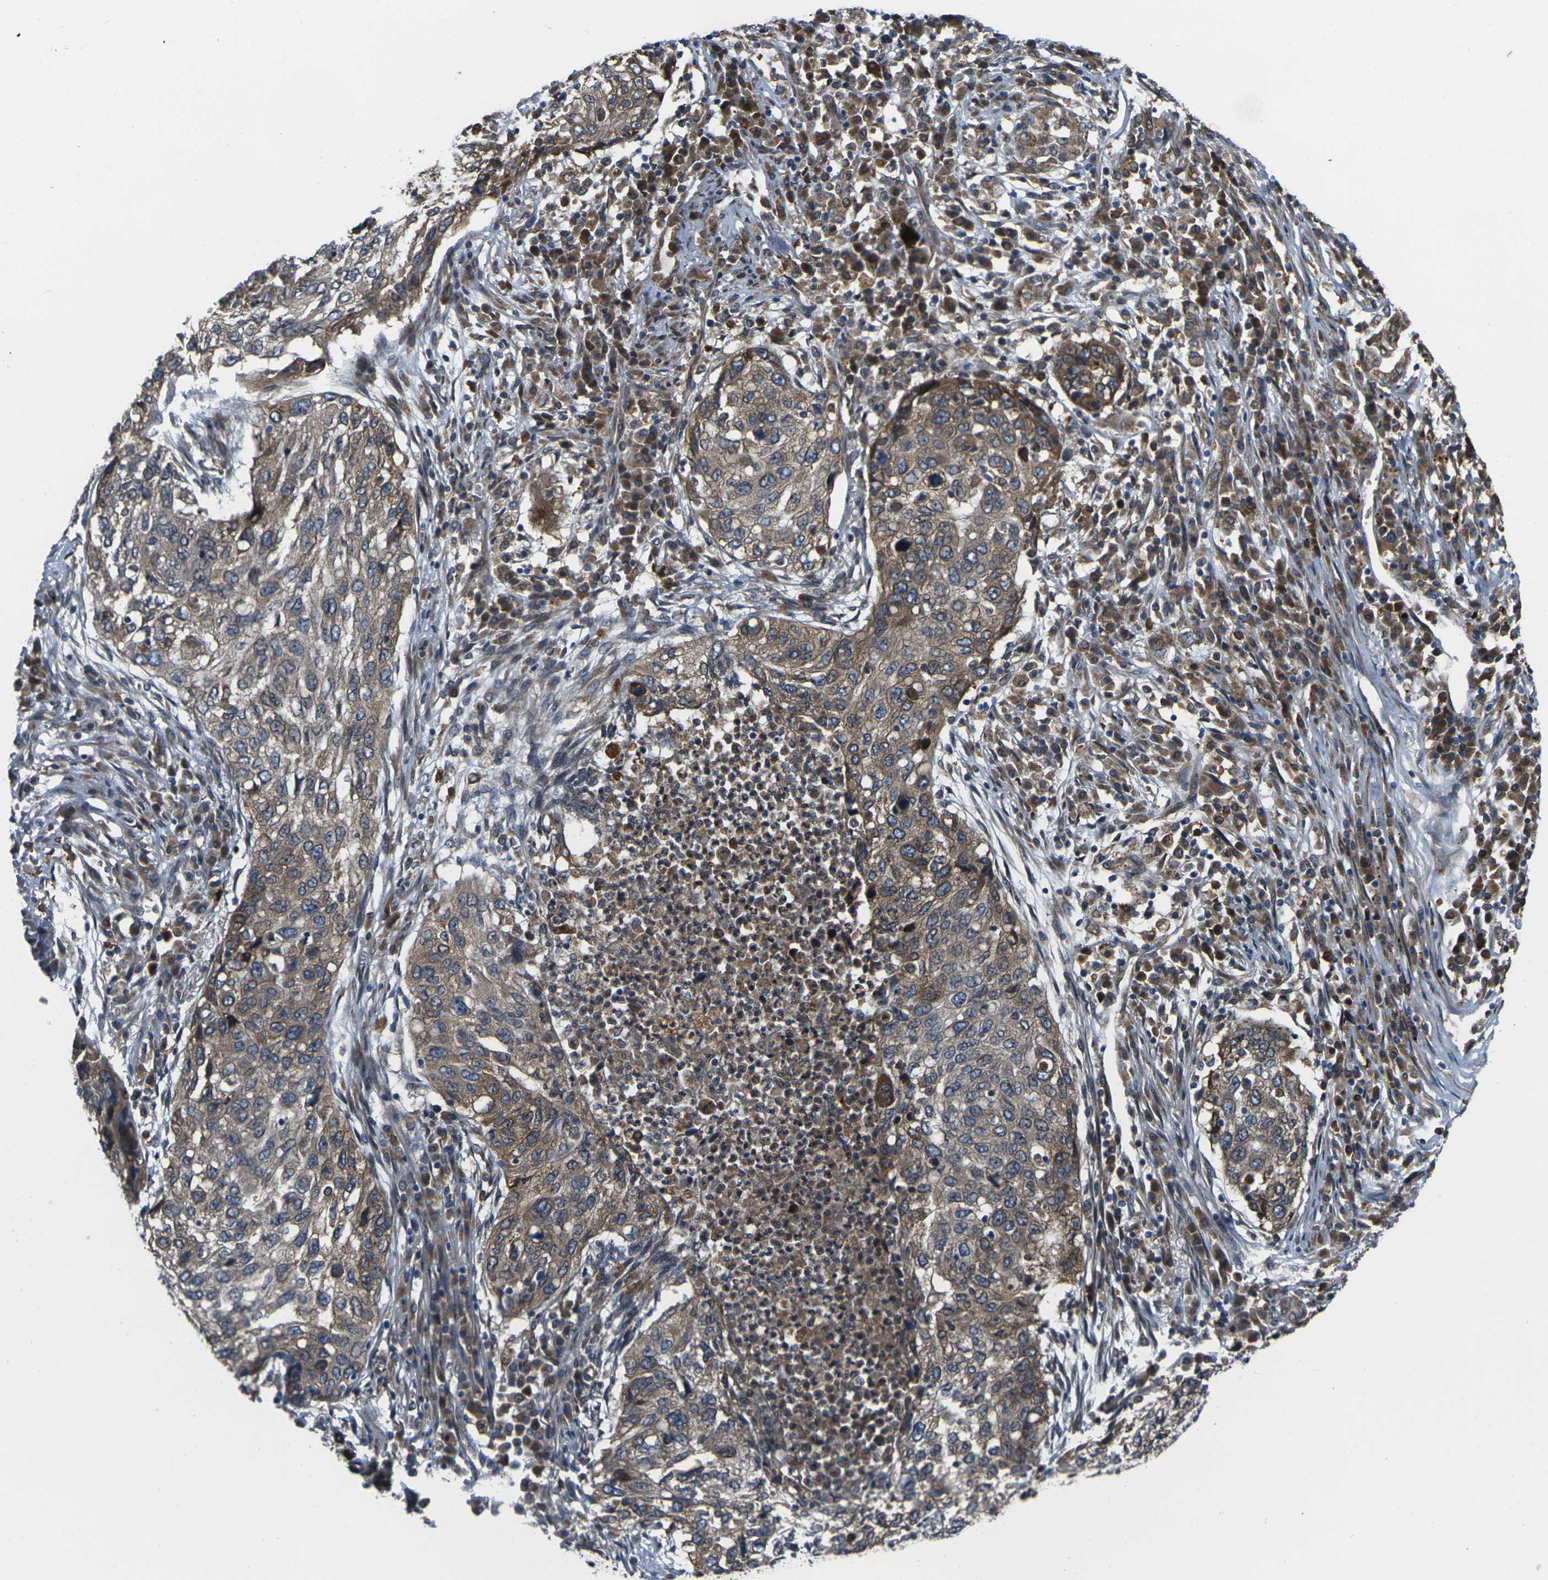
{"staining": {"intensity": "moderate", "quantity": ">75%", "location": "cytoplasmic/membranous"}, "tissue": "lung cancer", "cell_type": "Tumor cells", "image_type": "cancer", "snomed": [{"axis": "morphology", "description": "Squamous cell carcinoma, NOS"}, {"axis": "topography", "description": "Lung"}], "caption": "Approximately >75% of tumor cells in lung squamous cell carcinoma exhibit moderate cytoplasmic/membranous protein staining as visualized by brown immunohistochemical staining.", "gene": "FZD1", "patient": {"sex": "female", "age": 63}}